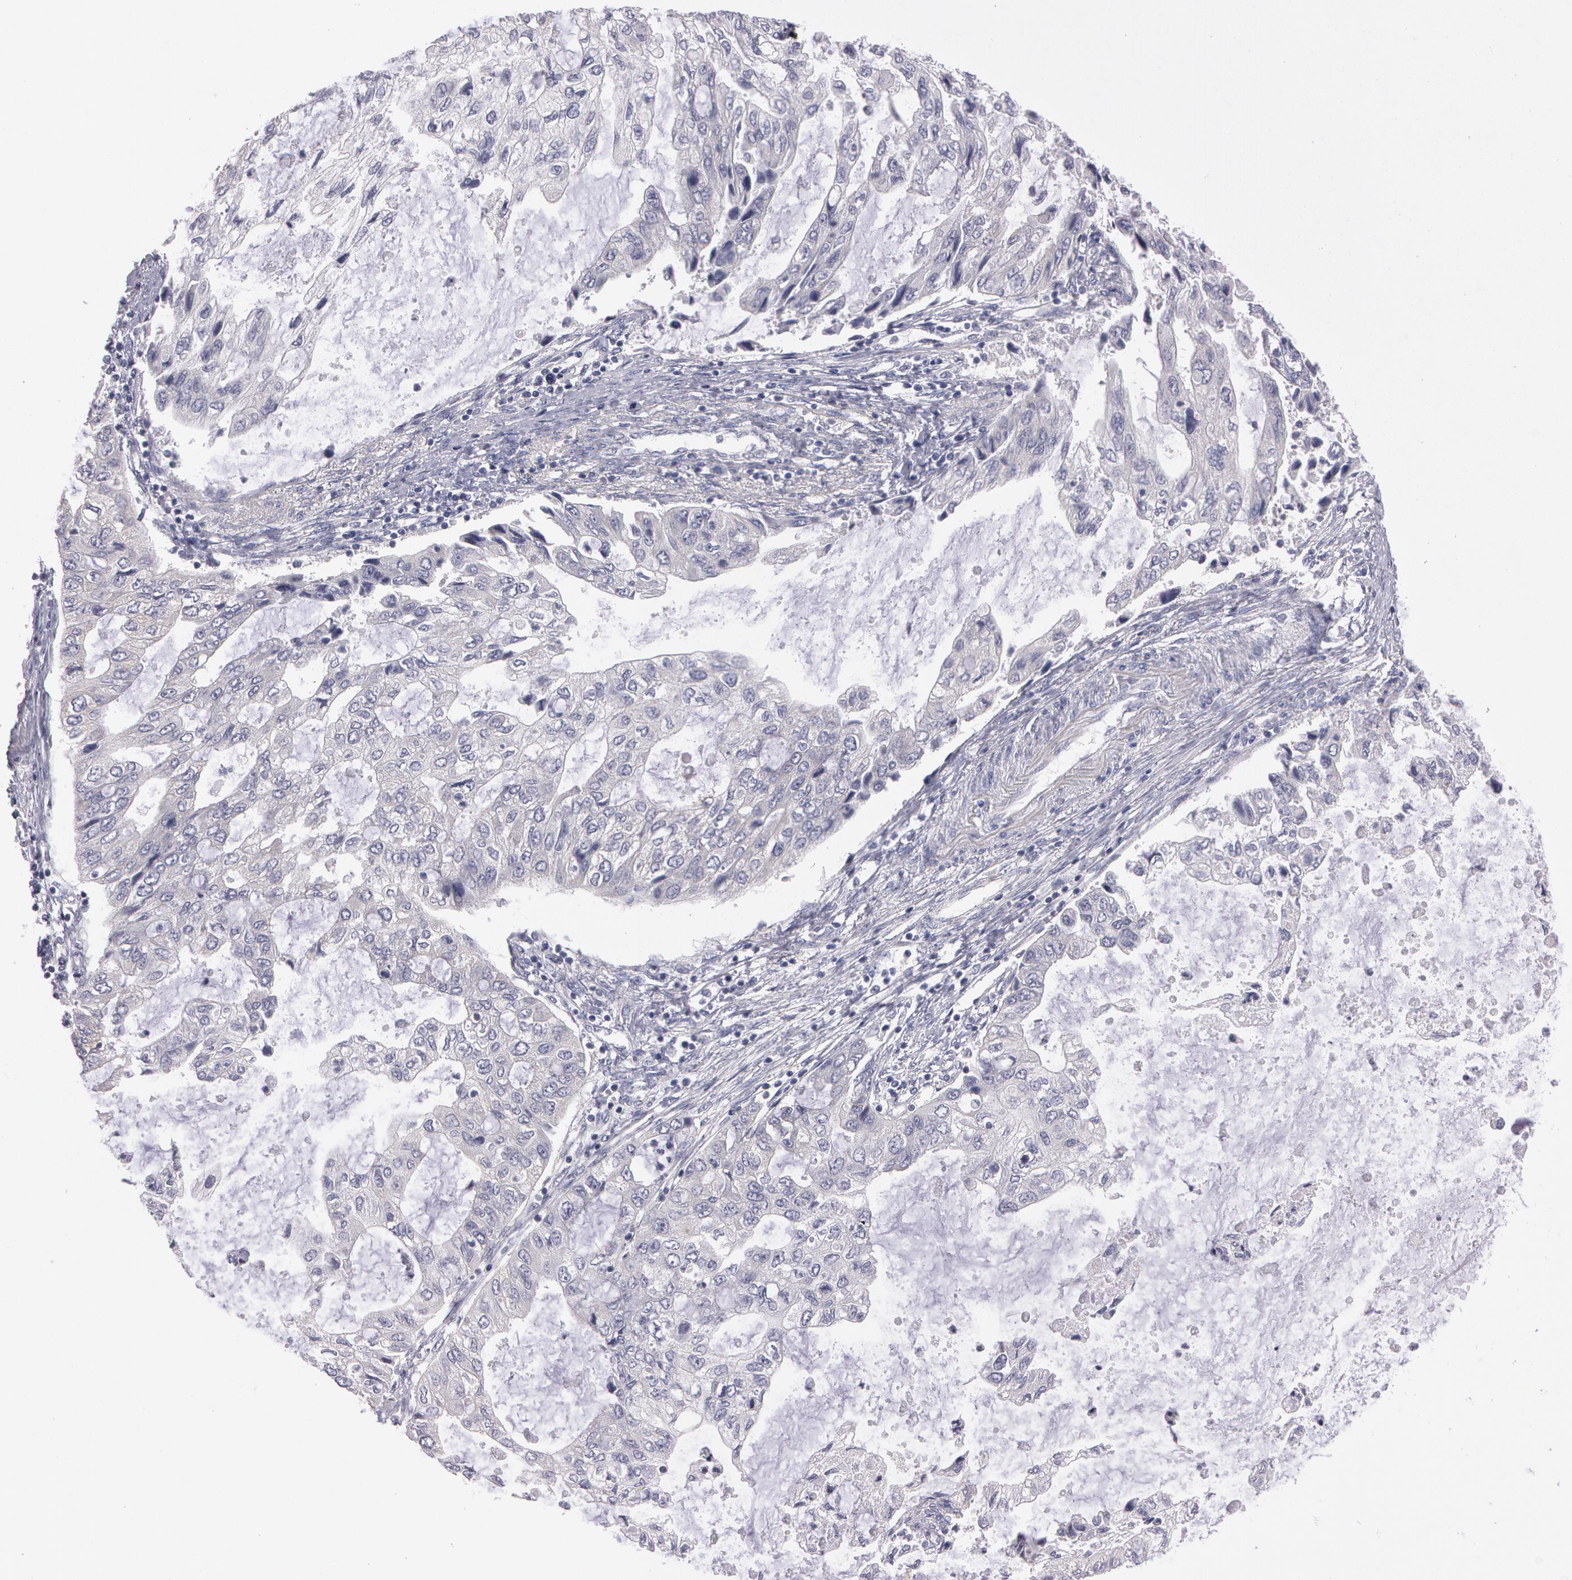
{"staining": {"intensity": "weak", "quantity": "<25%", "location": "cytoplasmic/membranous"}, "tissue": "stomach cancer", "cell_type": "Tumor cells", "image_type": "cancer", "snomed": [{"axis": "morphology", "description": "Adenocarcinoma, NOS"}, {"axis": "topography", "description": "Stomach, upper"}], "caption": "High power microscopy micrograph of an immunohistochemistry (IHC) micrograph of stomach cancer (adenocarcinoma), revealing no significant staining in tumor cells.", "gene": "NEK9", "patient": {"sex": "female", "age": 52}}